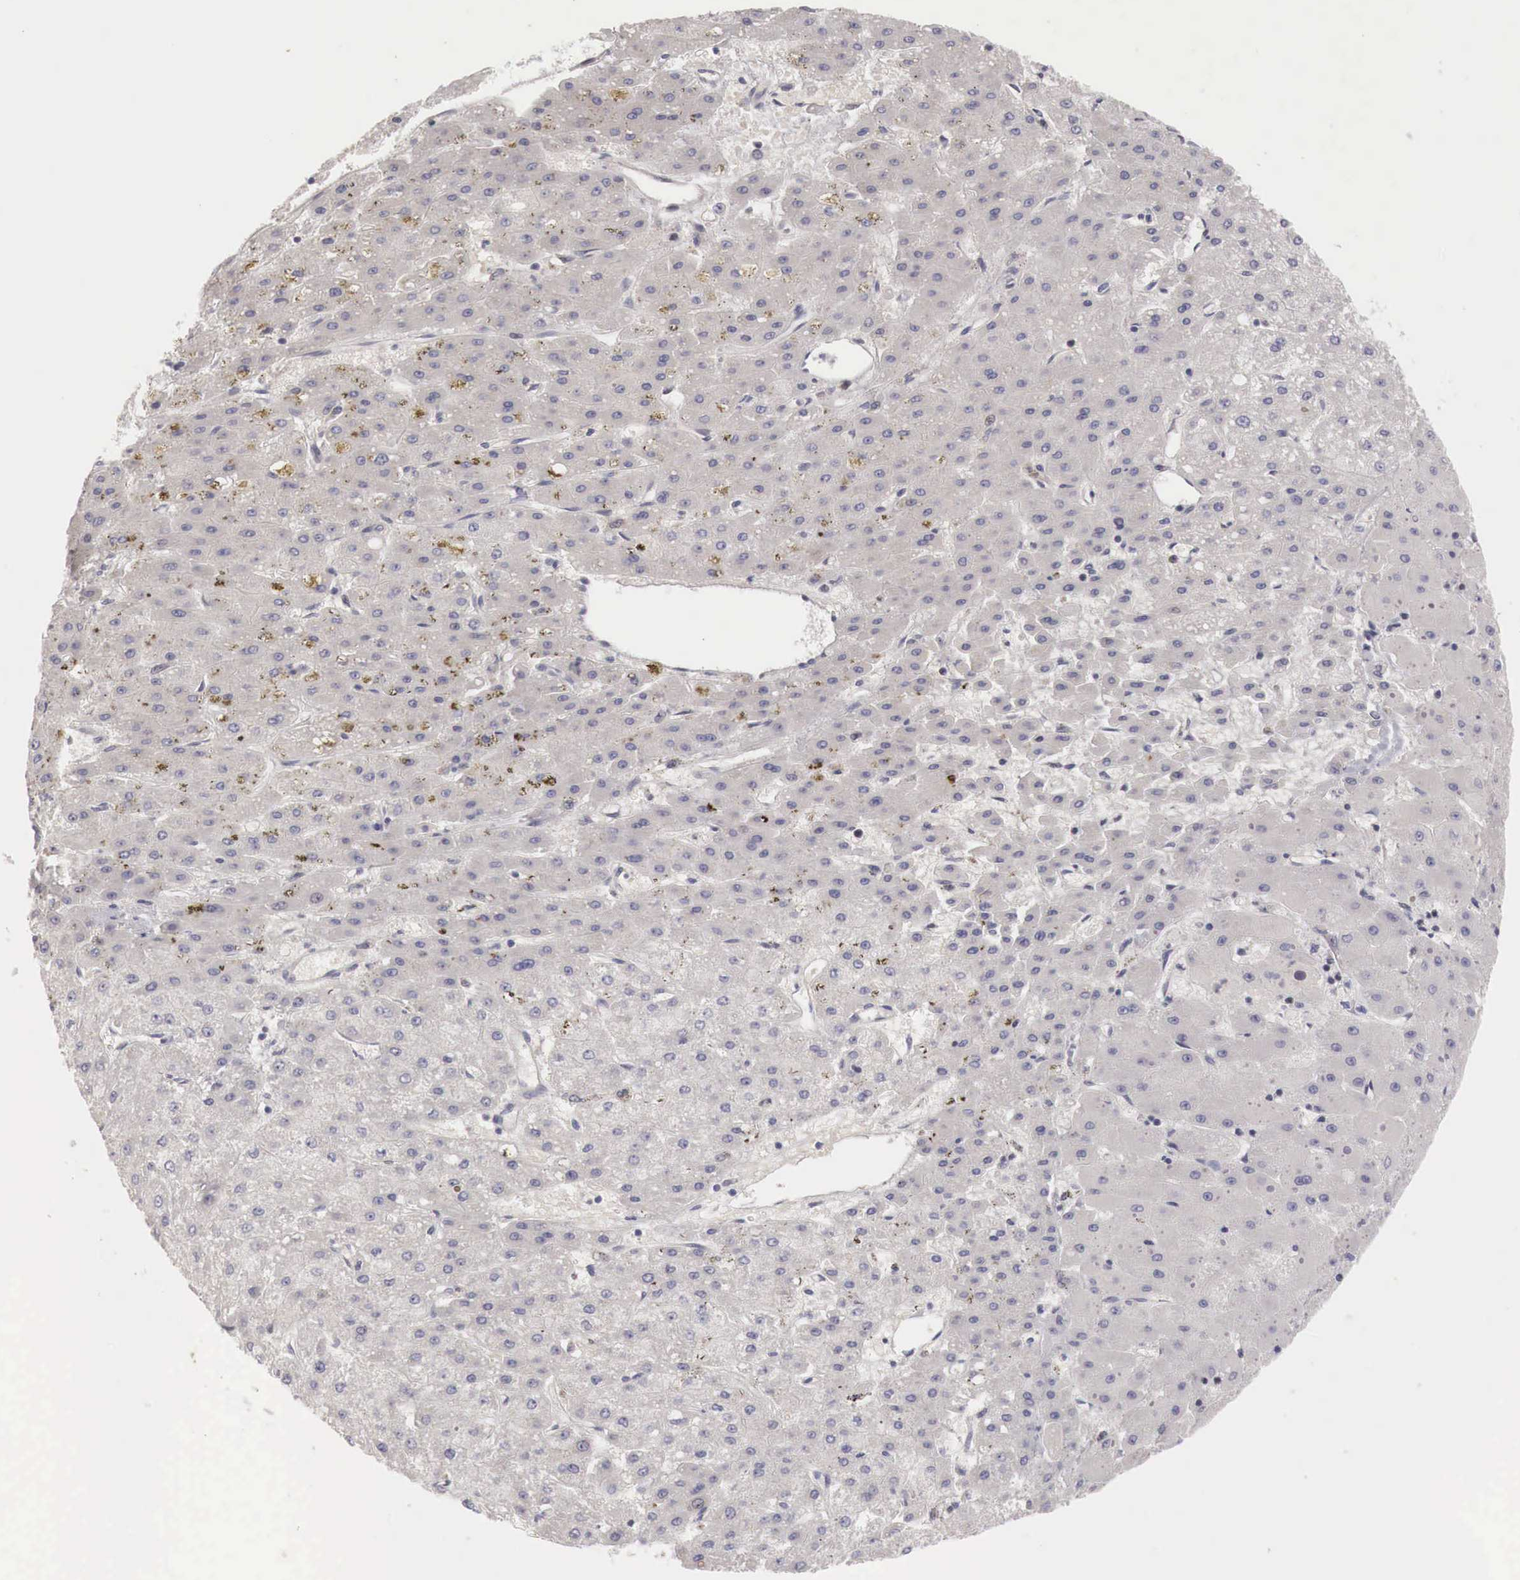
{"staining": {"intensity": "negative", "quantity": "none", "location": "none"}, "tissue": "liver cancer", "cell_type": "Tumor cells", "image_type": "cancer", "snomed": [{"axis": "morphology", "description": "Carcinoma, Hepatocellular, NOS"}, {"axis": "topography", "description": "Liver"}], "caption": "Protein analysis of liver cancer (hepatocellular carcinoma) exhibits no significant positivity in tumor cells.", "gene": "GATA1", "patient": {"sex": "female", "age": 52}}